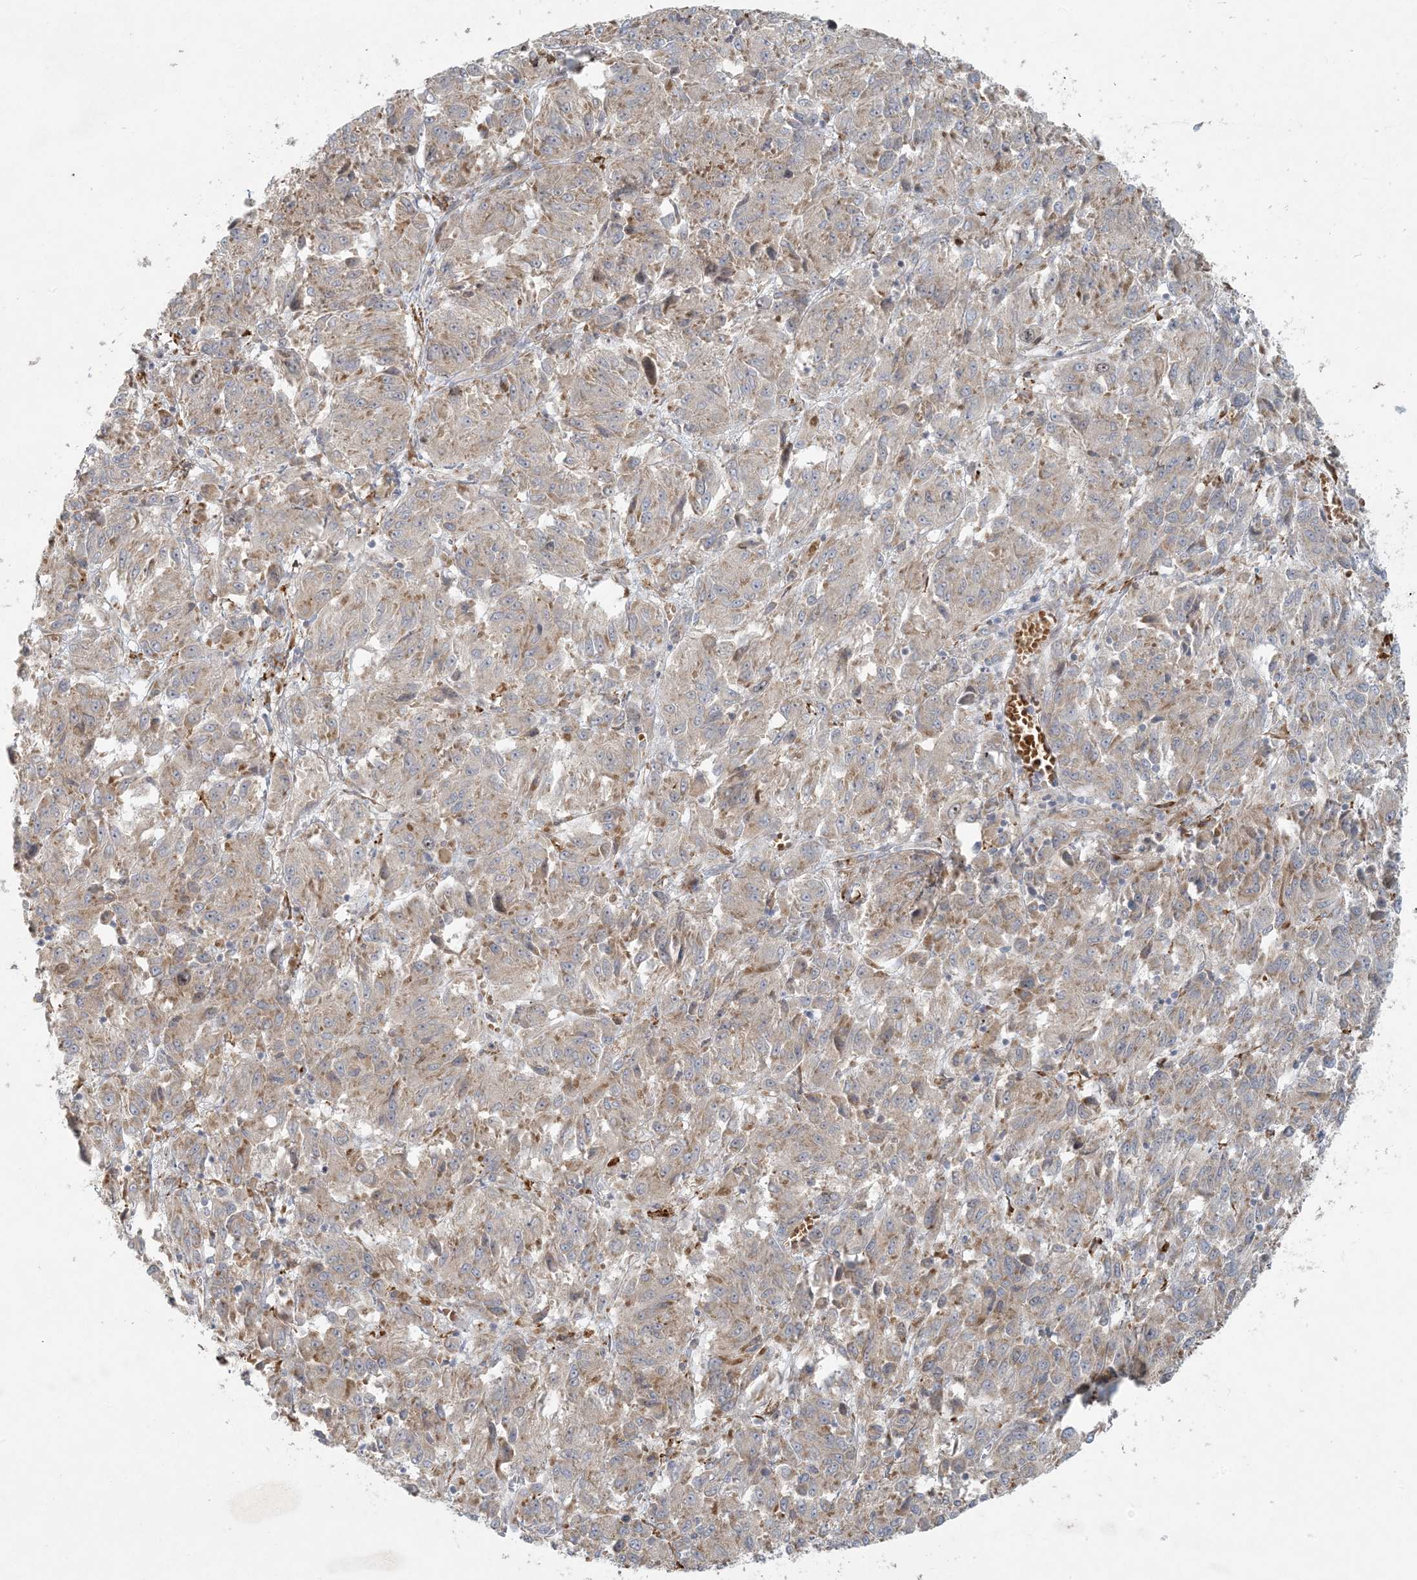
{"staining": {"intensity": "weak", "quantity": ">75%", "location": "cytoplasmic/membranous"}, "tissue": "melanoma", "cell_type": "Tumor cells", "image_type": "cancer", "snomed": [{"axis": "morphology", "description": "Malignant melanoma, Metastatic site"}, {"axis": "topography", "description": "Lung"}], "caption": "A micrograph showing weak cytoplasmic/membranous expression in about >75% of tumor cells in melanoma, as visualized by brown immunohistochemical staining.", "gene": "HACL1", "patient": {"sex": "male", "age": 64}}